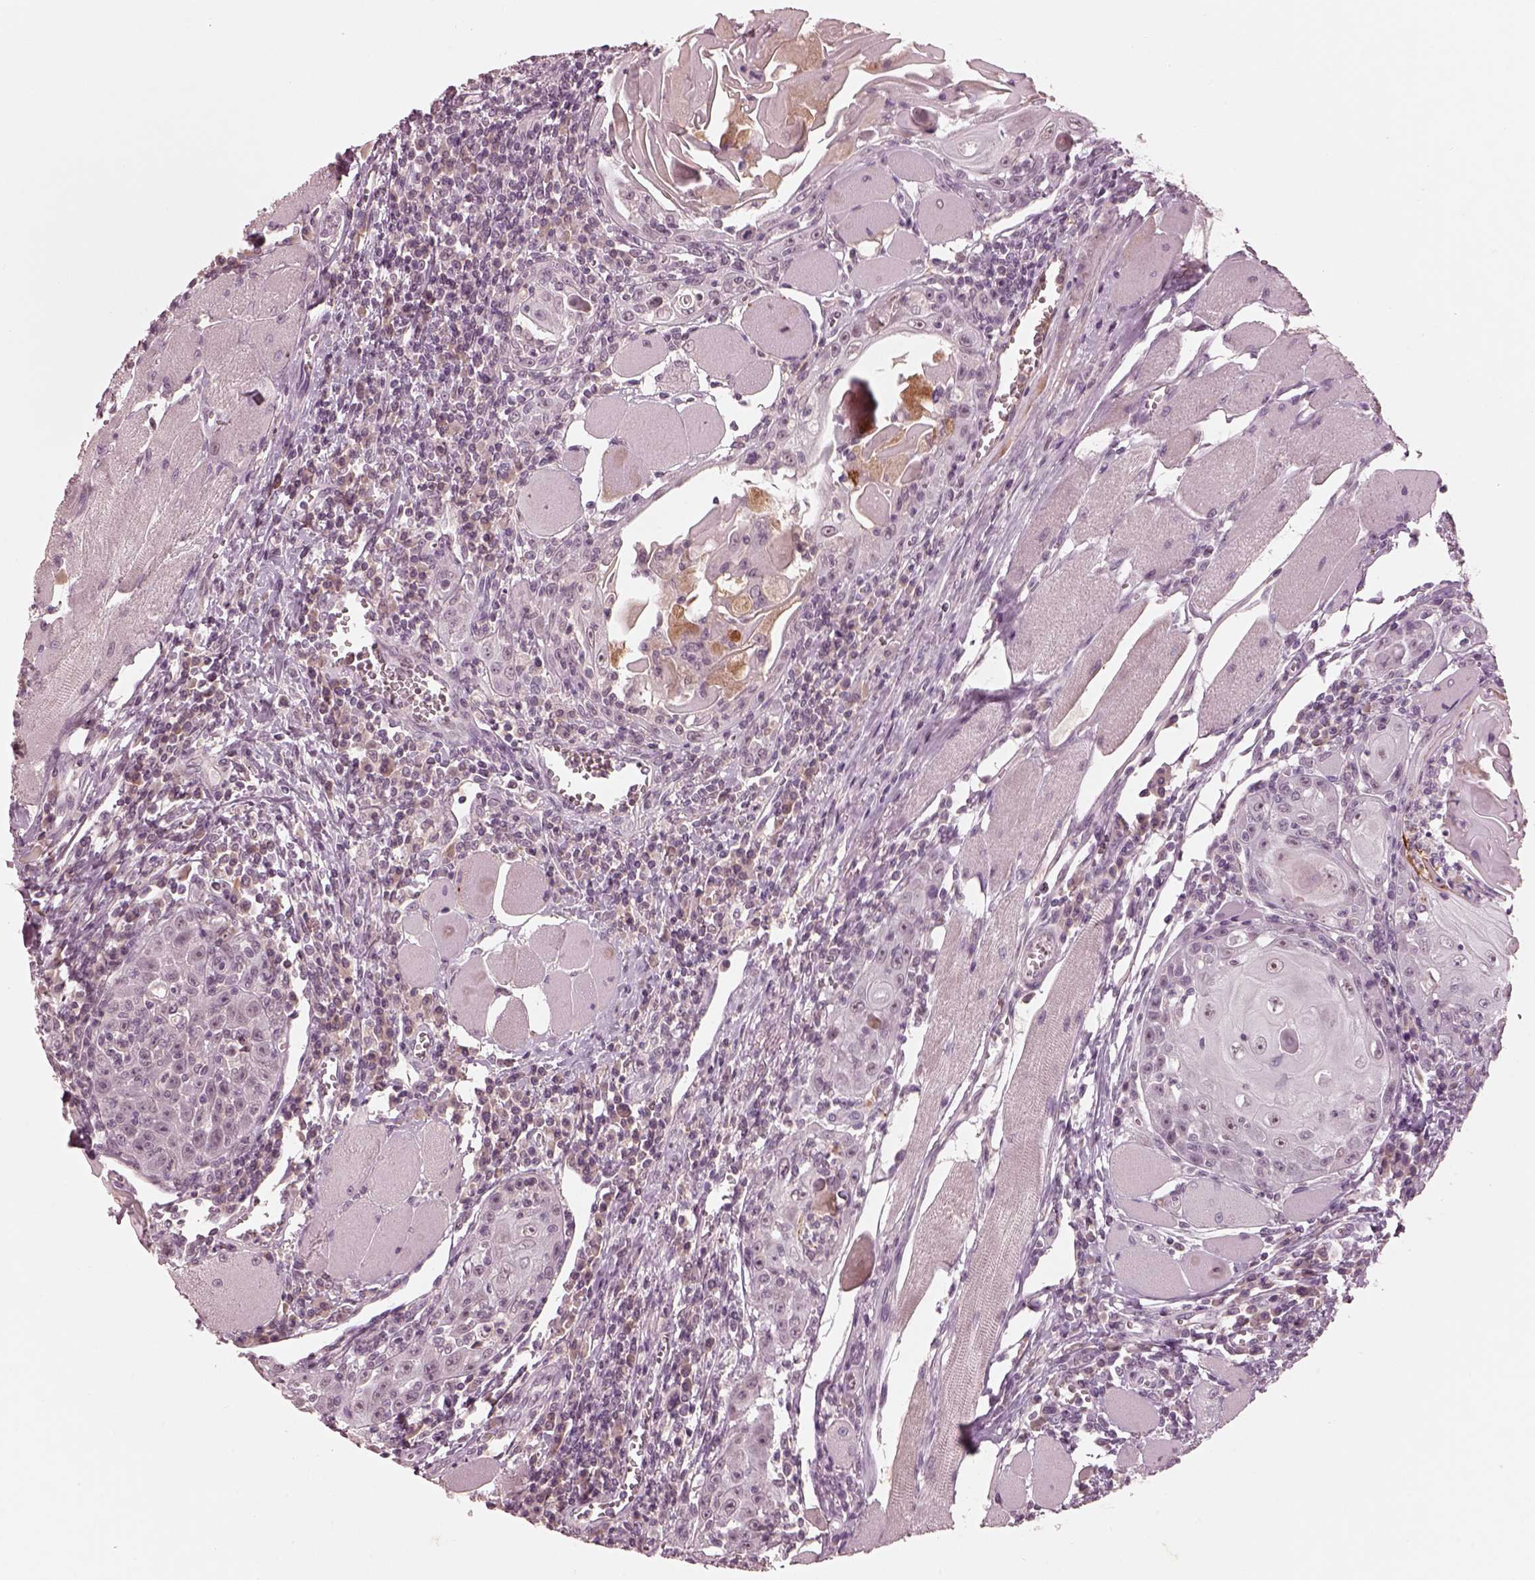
{"staining": {"intensity": "negative", "quantity": "none", "location": "none"}, "tissue": "head and neck cancer", "cell_type": "Tumor cells", "image_type": "cancer", "snomed": [{"axis": "morphology", "description": "Normal tissue, NOS"}, {"axis": "morphology", "description": "Squamous cell carcinoma, NOS"}, {"axis": "topography", "description": "Oral tissue"}, {"axis": "topography", "description": "Head-Neck"}], "caption": "IHC photomicrograph of neoplastic tissue: squamous cell carcinoma (head and neck) stained with DAB (3,3'-diaminobenzidine) shows no significant protein staining in tumor cells.", "gene": "KCNA2", "patient": {"sex": "male", "age": 52}}